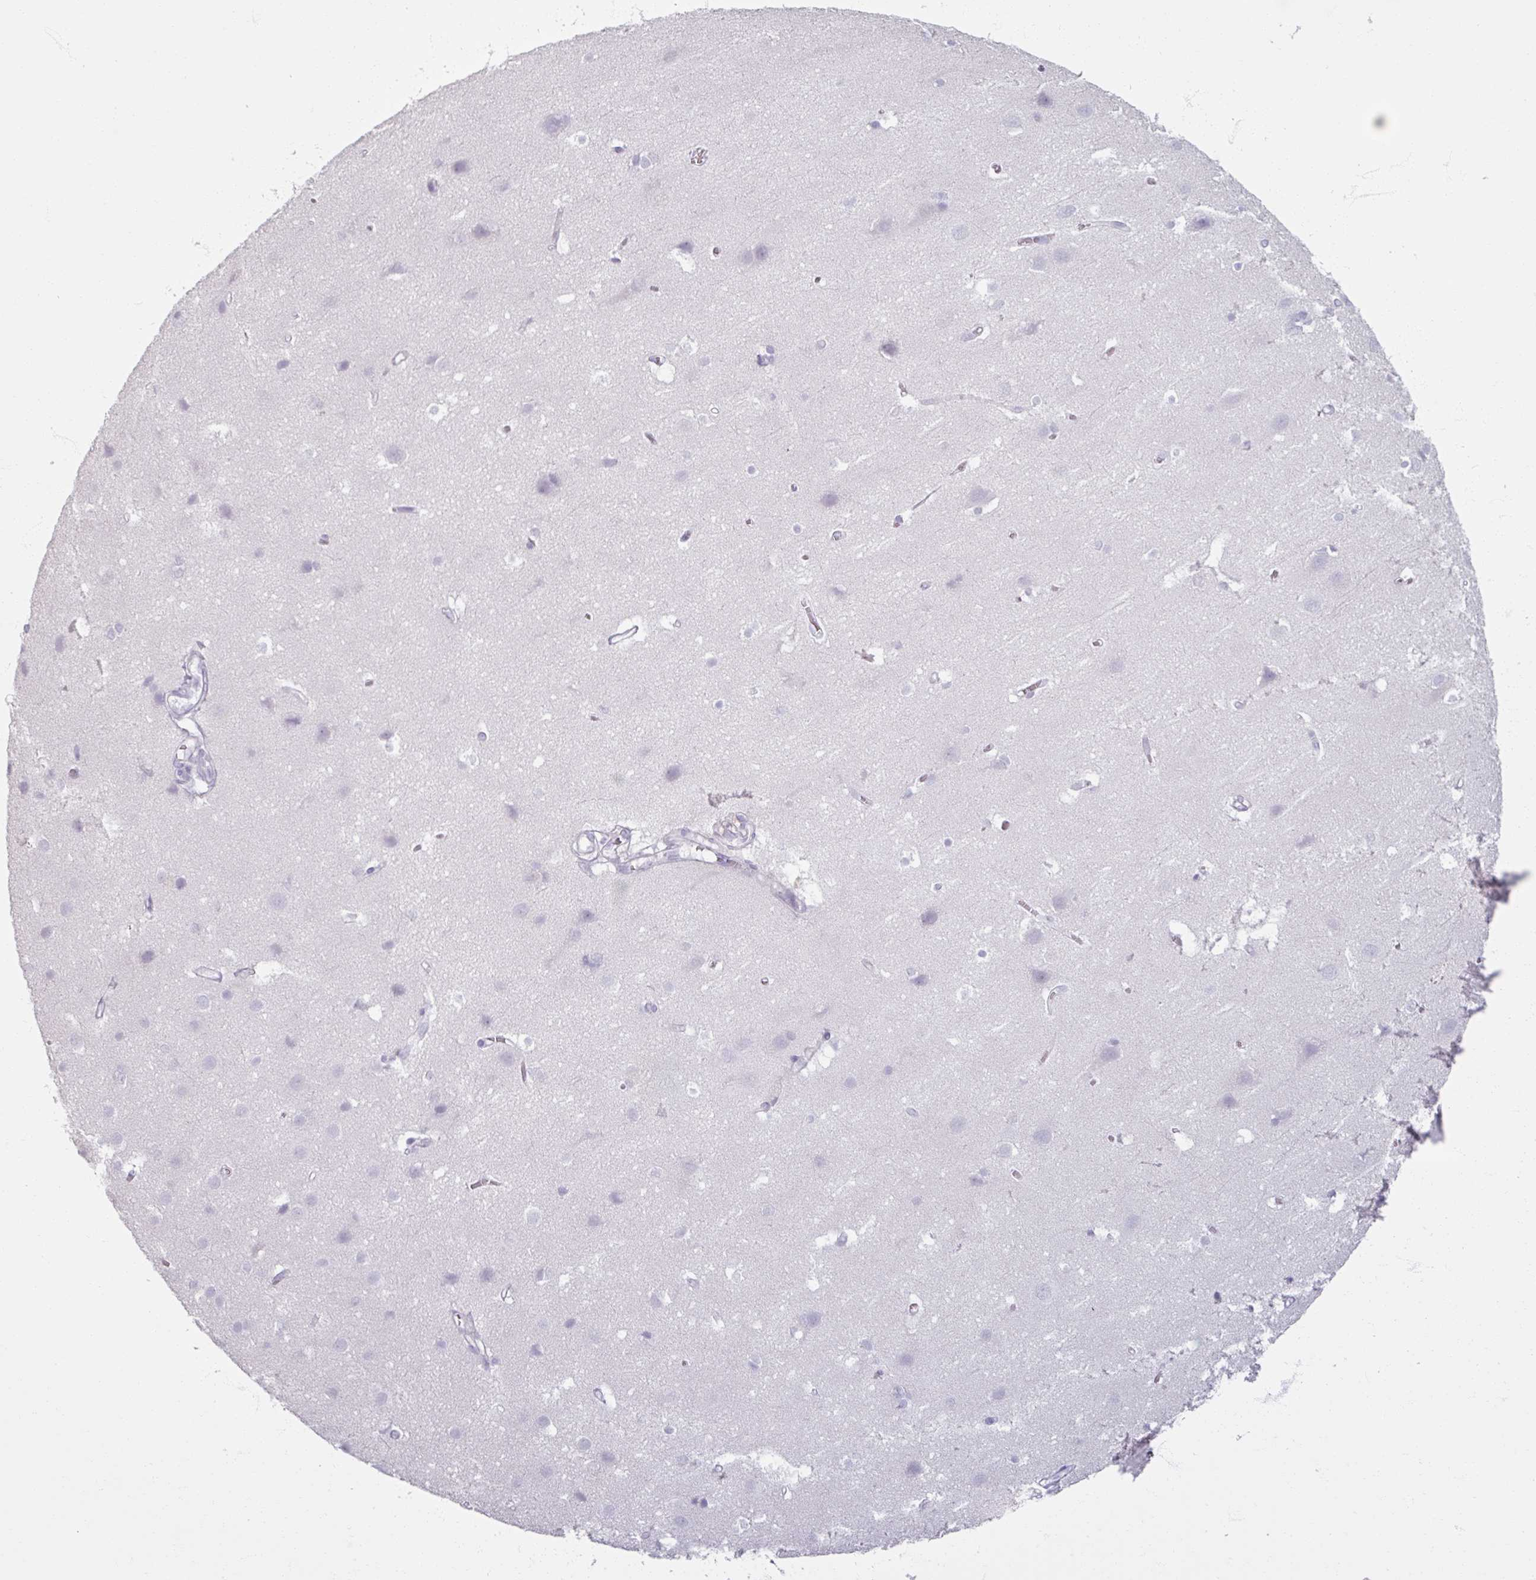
{"staining": {"intensity": "negative", "quantity": "none", "location": "none"}, "tissue": "cerebral cortex", "cell_type": "Endothelial cells", "image_type": "normal", "snomed": [{"axis": "morphology", "description": "Normal tissue, NOS"}, {"axis": "topography", "description": "Cerebral cortex"}], "caption": "Photomicrograph shows no significant protein expression in endothelial cells of normal cerebral cortex. Nuclei are stained in blue.", "gene": "TG", "patient": {"sex": "male", "age": 37}}